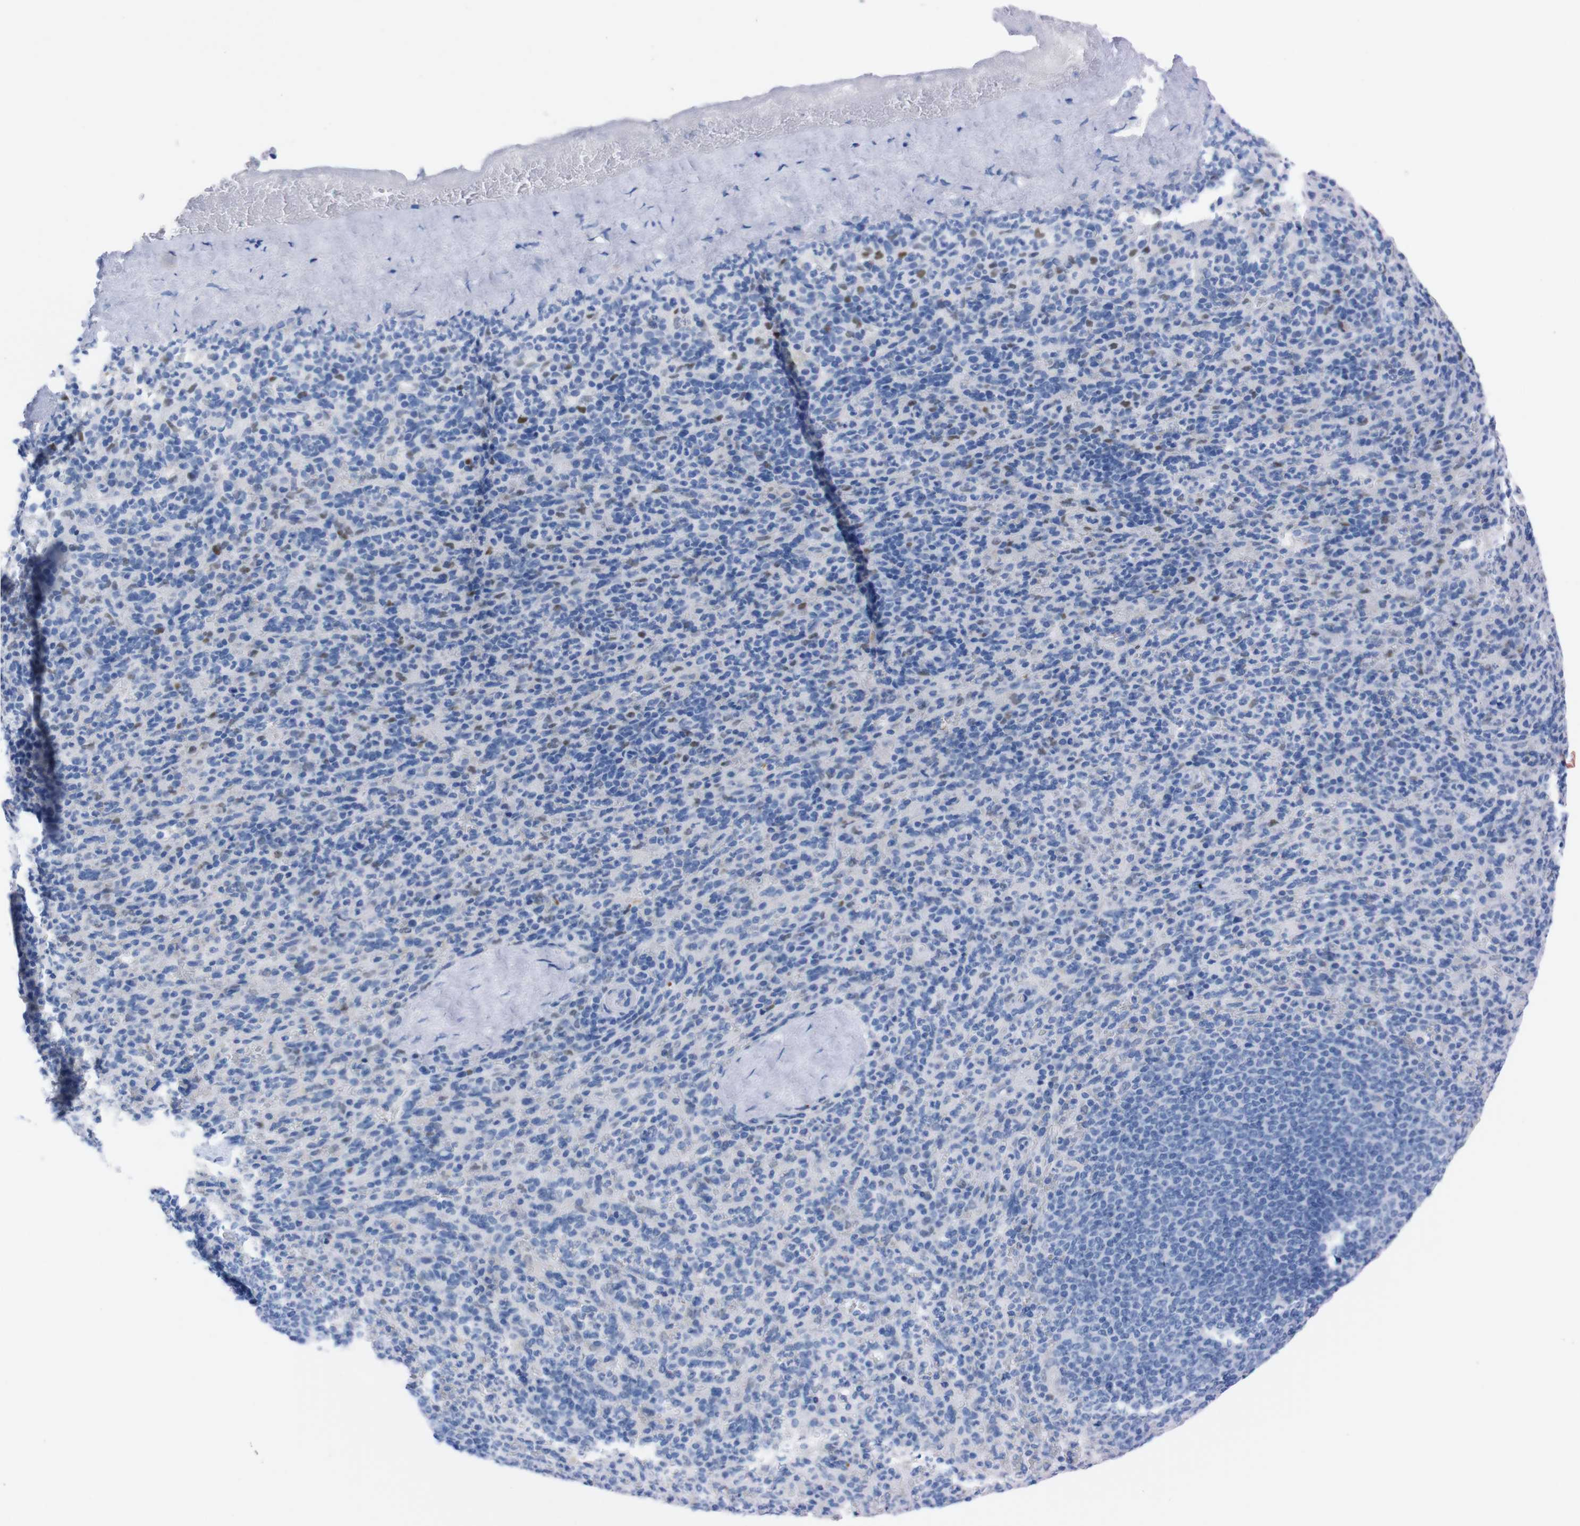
{"staining": {"intensity": "moderate", "quantity": "<25%", "location": "nuclear"}, "tissue": "spleen", "cell_type": "Cells in red pulp", "image_type": "normal", "snomed": [{"axis": "morphology", "description": "Normal tissue, NOS"}, {"axis": "topography", "description": "Spleen"}], "caption": "Brown immunohistochemical staining in benign human spleen demonstrates moderate nuclear staining in approximately <25% of cells in red pulp.", "gene": "P2RY12", "patient": {"sex": "male", "age": 36}}